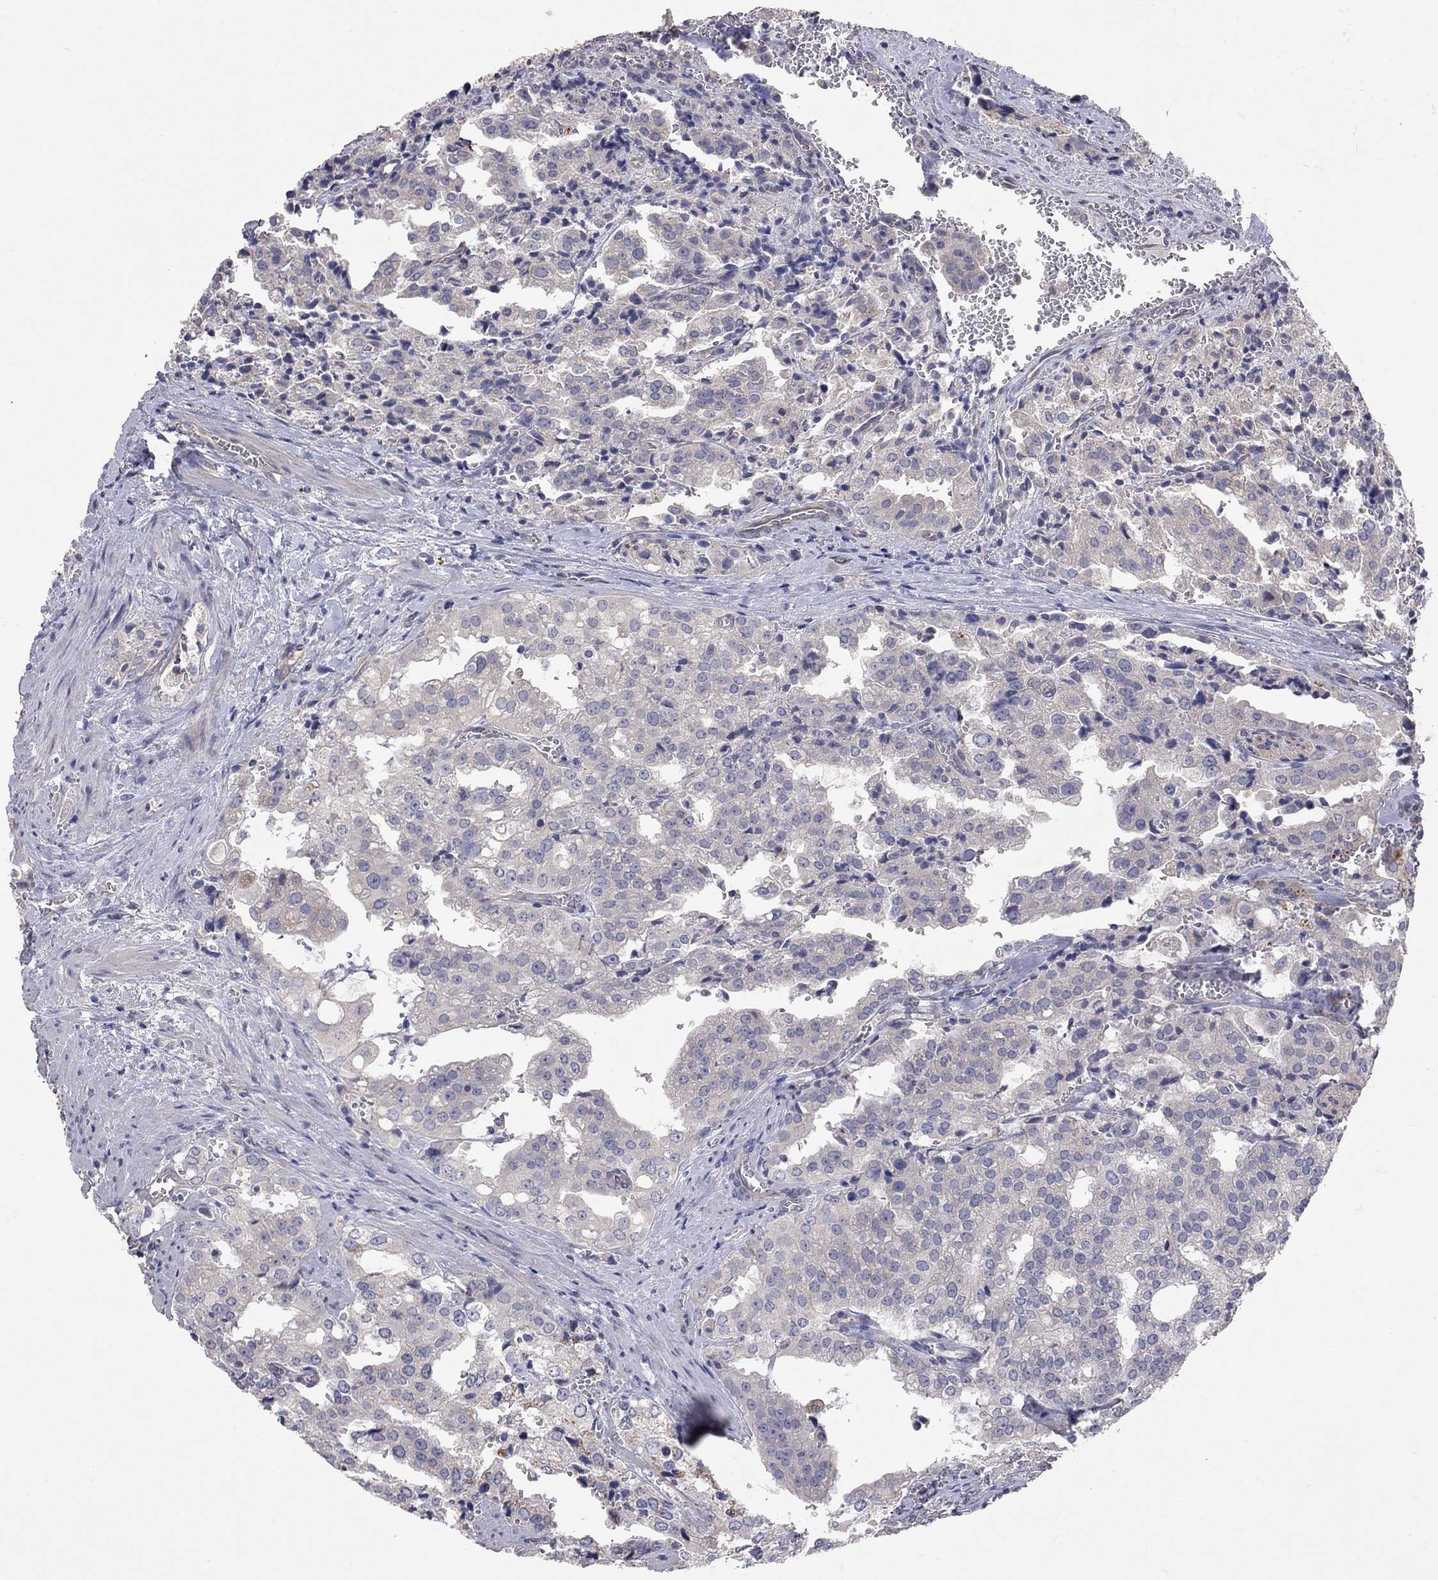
{"staining": {"intensity": "negative", "quantity": "none", "location": "none"}, "tissue": "prostate cancer", "cell_type": "Tumor cells", "image_type": "cancer", "snomed": [{"axis": "morphology", "description": "Adenocarcinoma, High grade"}, {"axis": "topography", "description": "Prostate"}], "caption": "Human prostate cancer stained for a protein using immunohistochemistry (IHC) demonstrates no positivity in tumor cells.", "gene": "KCNB1", "patient": {"sex": "male", "age": 68}}